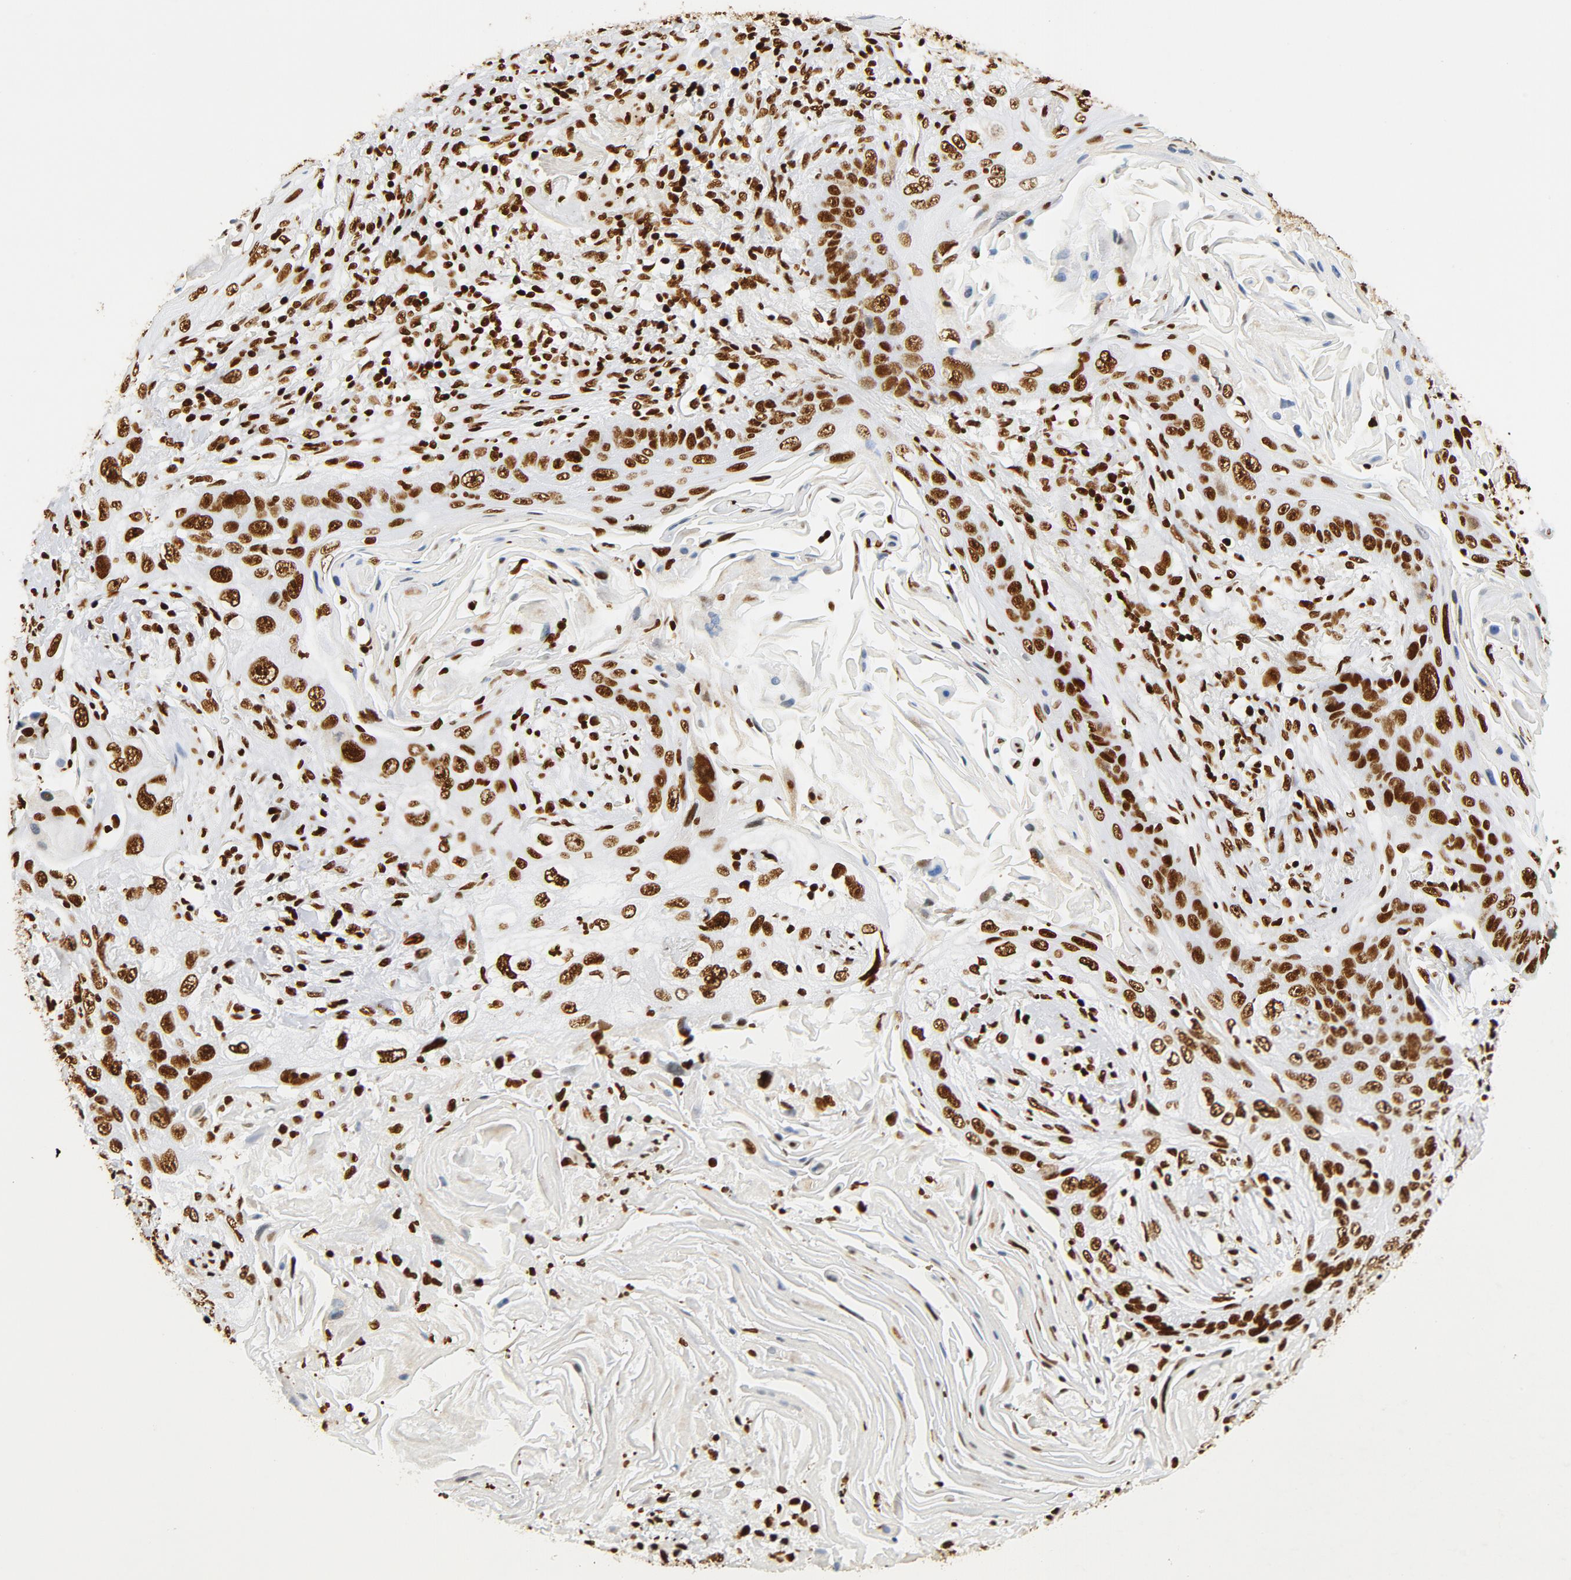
{"staining": {"intensity": "strong", "quantity": ">75%", "location": "nuclear"}, "tissue": "lung cancer", "cell_type": "Tumor cells", "image_type": "cancer", "snomed": [{"axis": "morphology", "description": "Squamous cell carcinoma, NOS"}, {"axis": "topography", "description": "Lung"}], "caption": "Immunohistochemistry image of neoplastic tissue: lung squamous cell carcinoma stained using IHC demonstrates high levels of strong protein expression localized specifically in the nuclear of tumor cells, appearing as a nuclear brown color.", "gene": "XRCC6", "patient": {"sex": "female", "age": 67}}